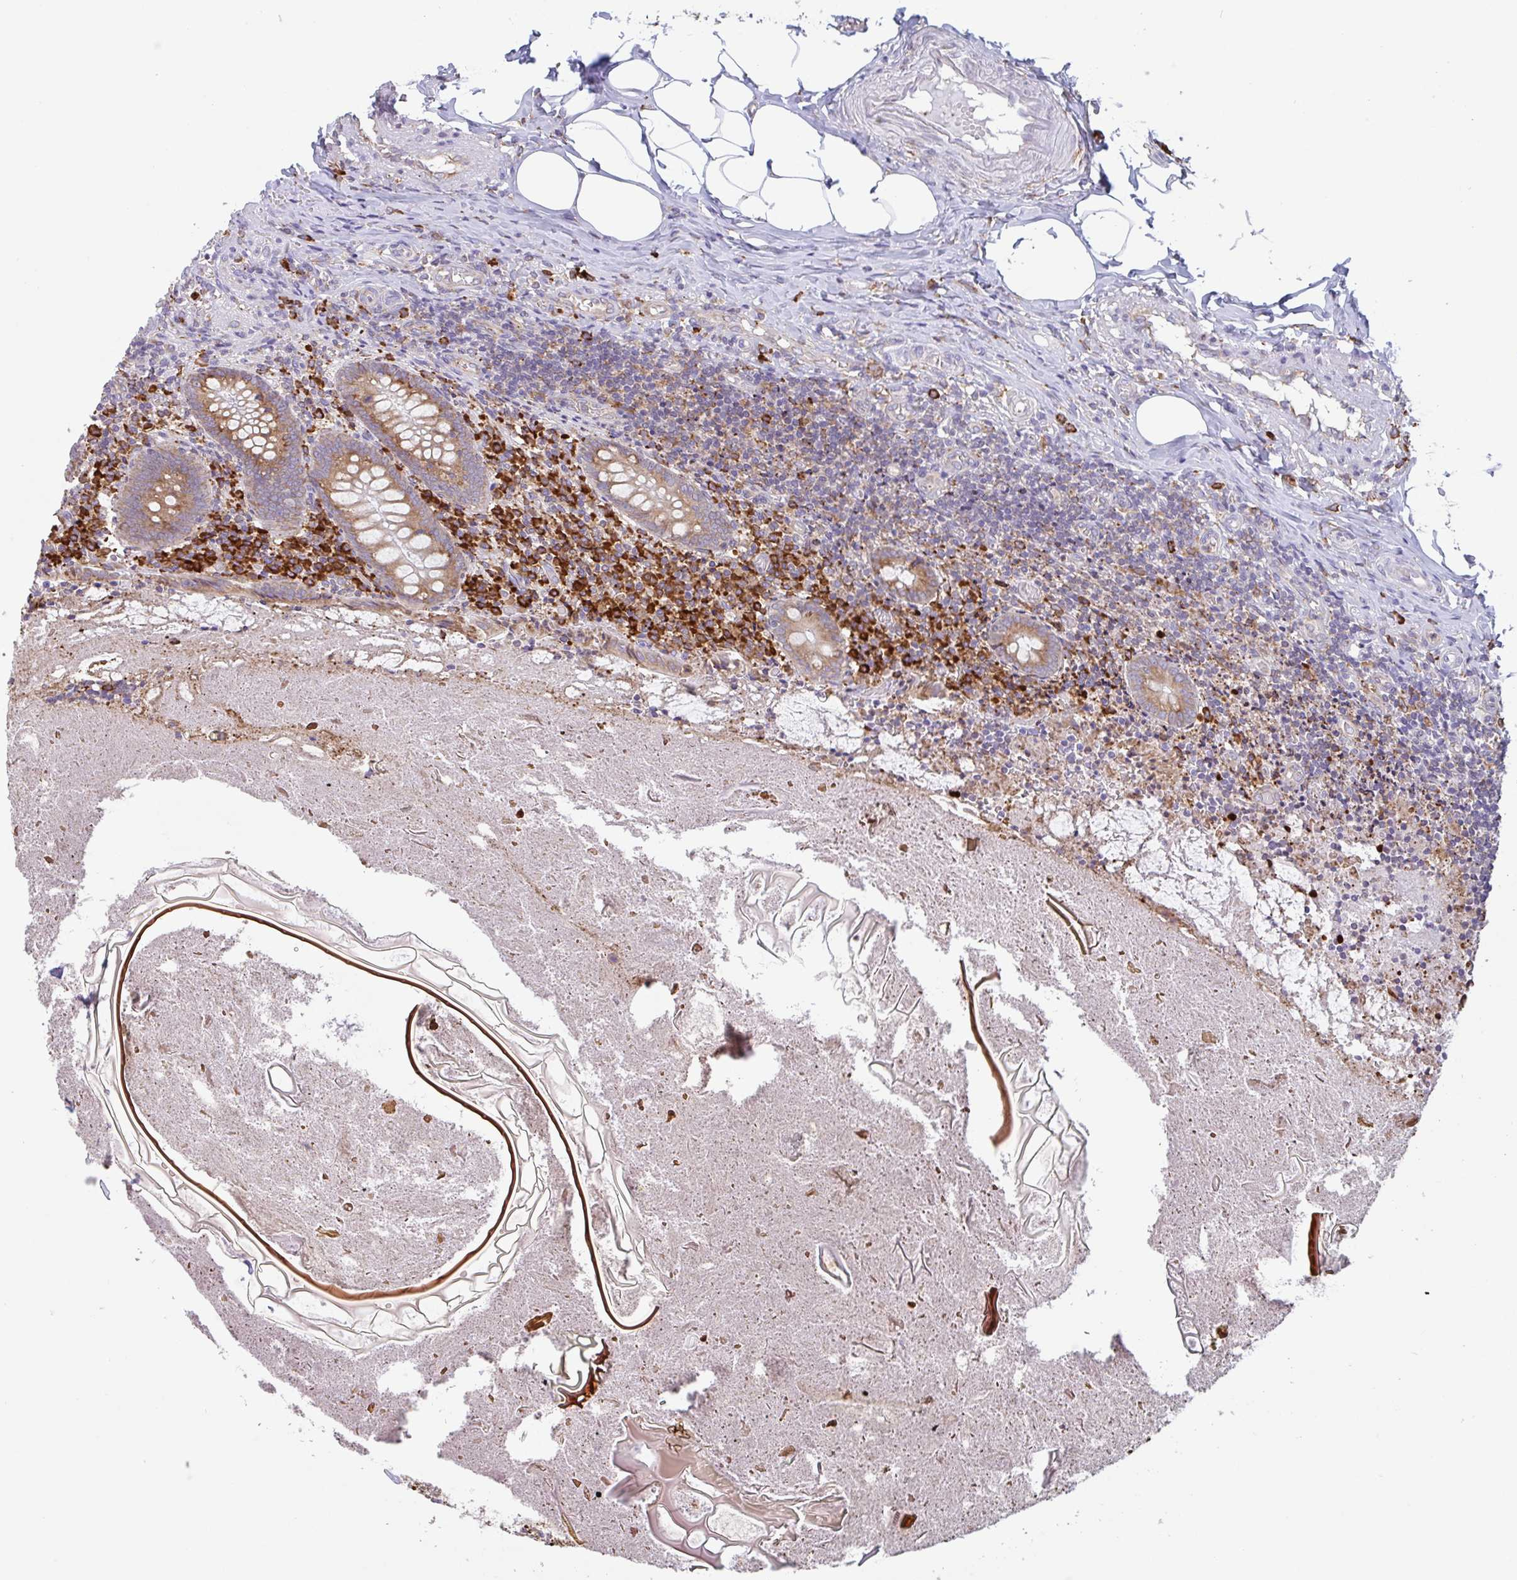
{"staining": {"intensity": "moderate", "quantity": ">75%", "location": "cytoplasmic/membranous"}, "tissue": "appendix", "cell_type": "Glandular cells", "image_type": "normal", "snomed": [{"axis": "morphology", "description": "Normal tissue, NOS"}, {"axis": "topography", "description": "Appendix"}], "caption": "High-magnification brightfield microscopy of normal appendix stained with DAB (brown) and counterstained with hematoxylin (blue). glandular cells exhibit moderate cytoplasmic/membranous expression is present in approximately>75% of cells. The staining was performed using DAB to visualize the protein expression in brown, while the nuclei were stained in blue with hematoxylin (Magnification: 20x).", "gene": "DOK4", "patient": {"sex": "female", "age": 17}}